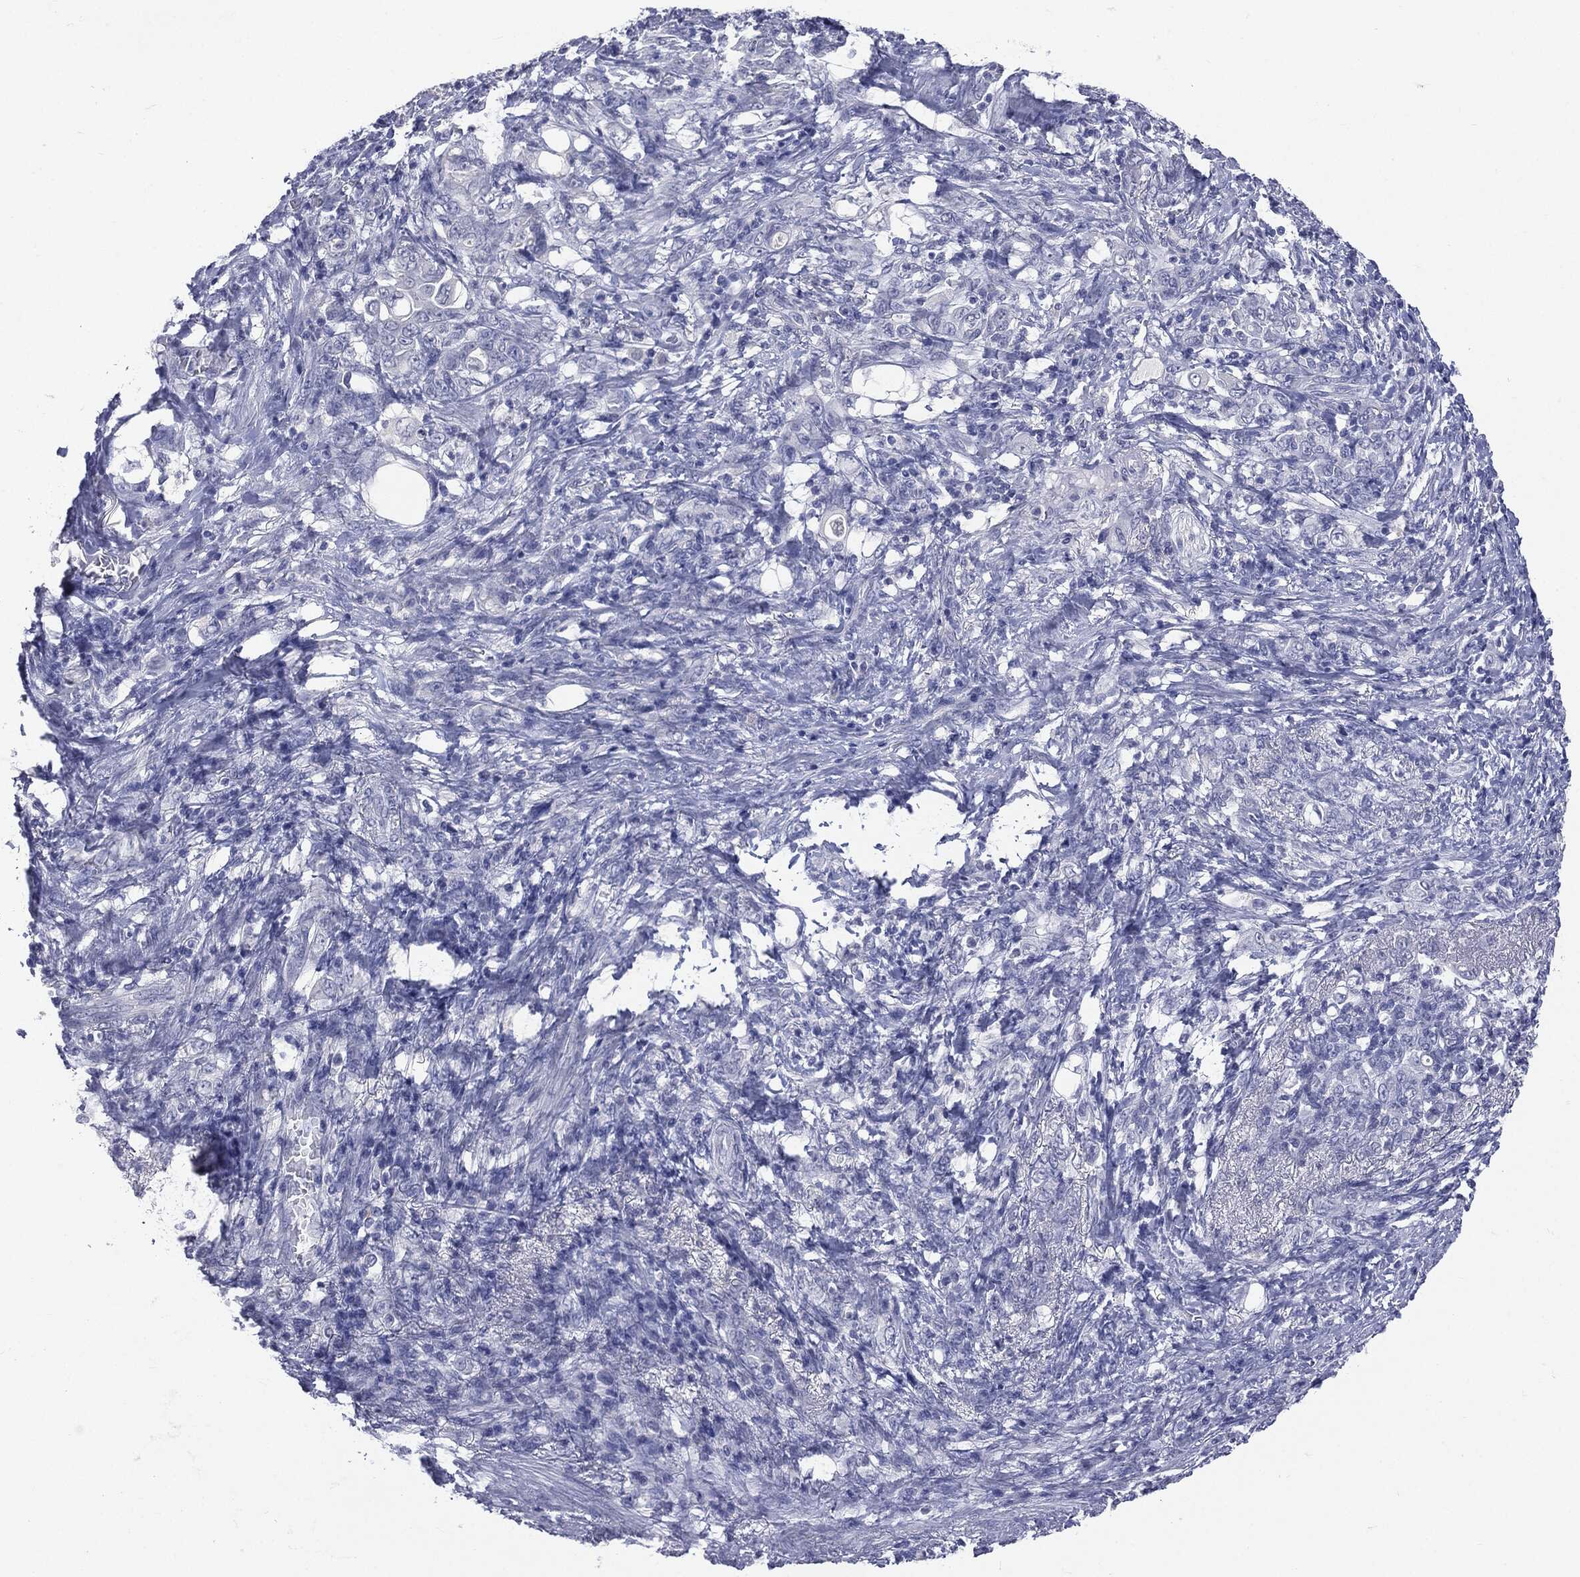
{"staining": {"intensity": "negative", "quantity": "none", "location": "none"}, "tissue": "stomach cancer", "cell_type": "Tumor cells", "image_type": "cancer", "snomed": [{"axis": "morphology", "description": "Normal tissue, NOS"}, {"axis": "morphology", "description": "Adenocarcinoma, NOS"}, {"axis": "topography", "description": "Stomach"}], "caption": "This micrograph is of stomach cancer (adenocarcinoma) stained with immunohistochemistry (IHC) to label a protein in brown with the nuclei are counter-stained blue. There is no staining in tumor cells.", "gene": "TSHB", "patient": {"sex": "female", "age": 79}}